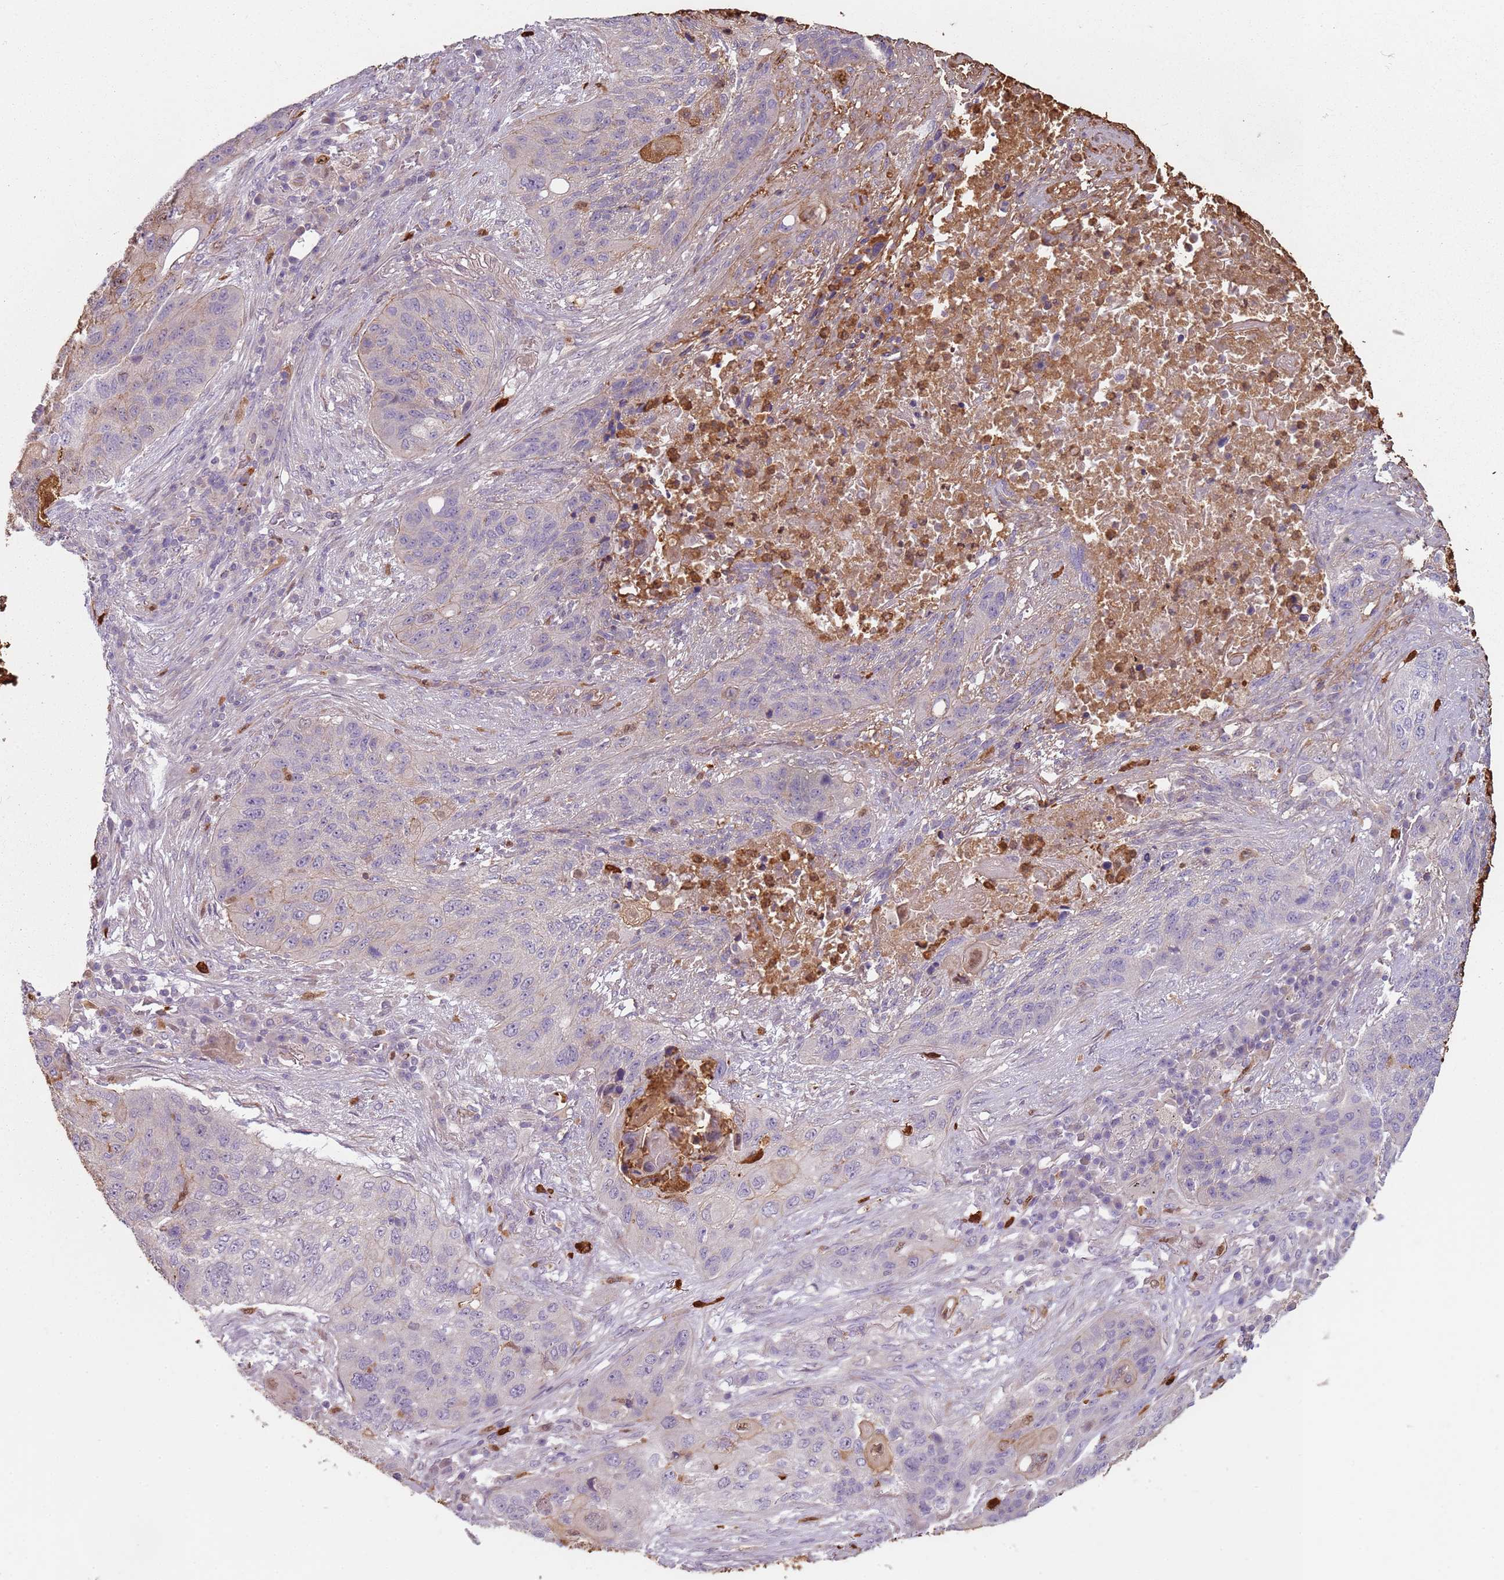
{"staining": {"intensity": "negative", "quantity": "none", "location": "none"}, "tissue": "lung cancer", "cell_type": "Tumor cells", "image_type": "cancer", "snomed": [{"axis": "morphology", "description": "Squamous cell carcinoma, NOS"}, {"axis": "topography", "description": "Lung"}], "caption": "The immunohistochemistry (IHC) histopathology image has no significant staining in tumor cells of lung squamous cell carcinoma tissue.", "gene": "SPAG4", "patient": {"sex": "female", "age": 63}}